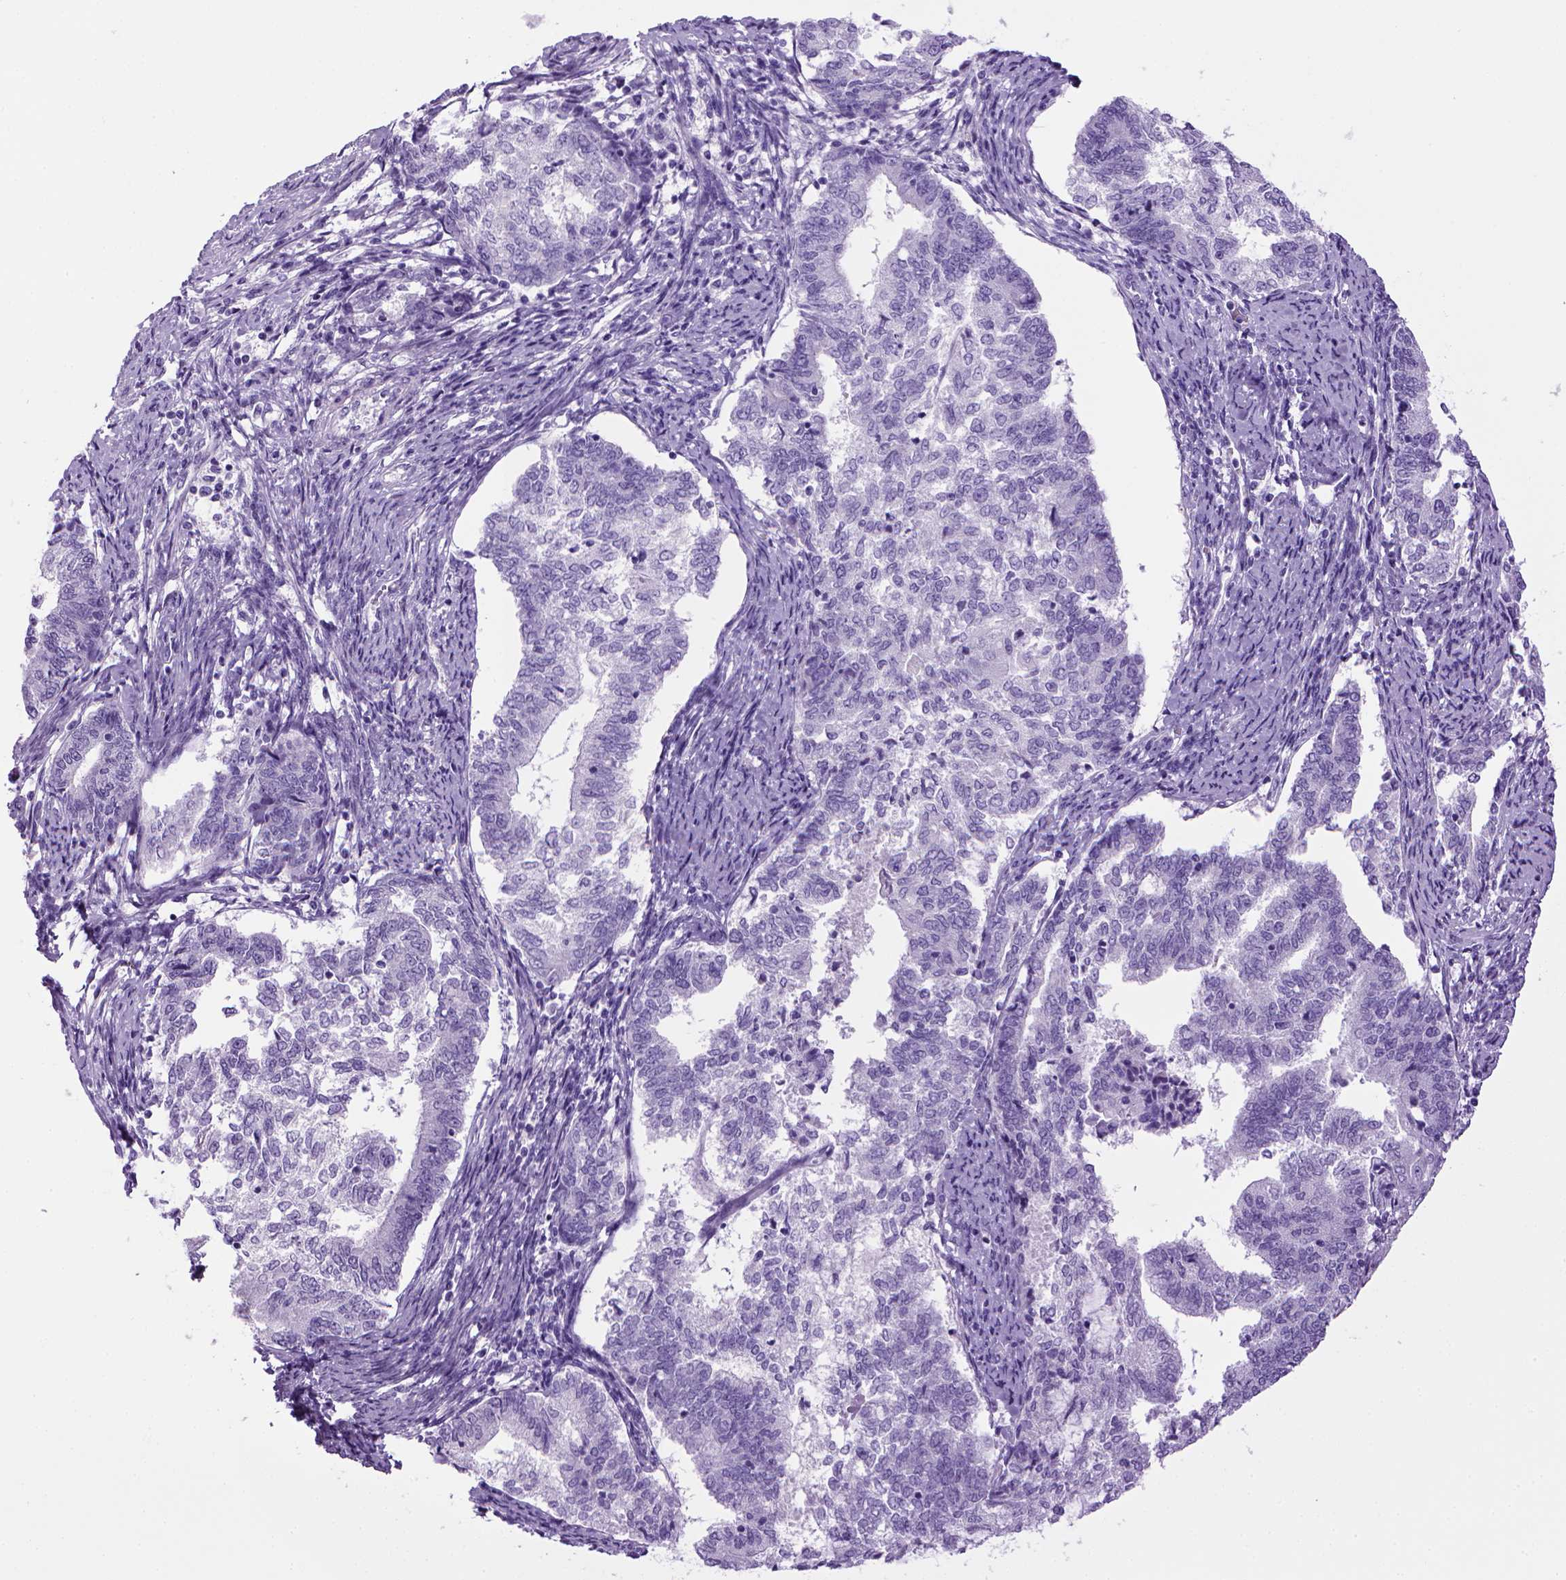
{"staining": {"intensity": "negative", "quantity": "none", "location": "none"}, "tissue": "endometrial cancer", "cell_type": "Tumor cells", "image_type": "cancer", "snomed": [{"axis": "morphology", "description": "Adenocarcinoma, NOS"}, {"axis": "topography", "description": "Endometrium"}], "caption": "There is no significant expression in tumor cells of endometrial adenocarcinoma.", "gene": "SGCG", "patient": {"sex": "female", "age": 65}}